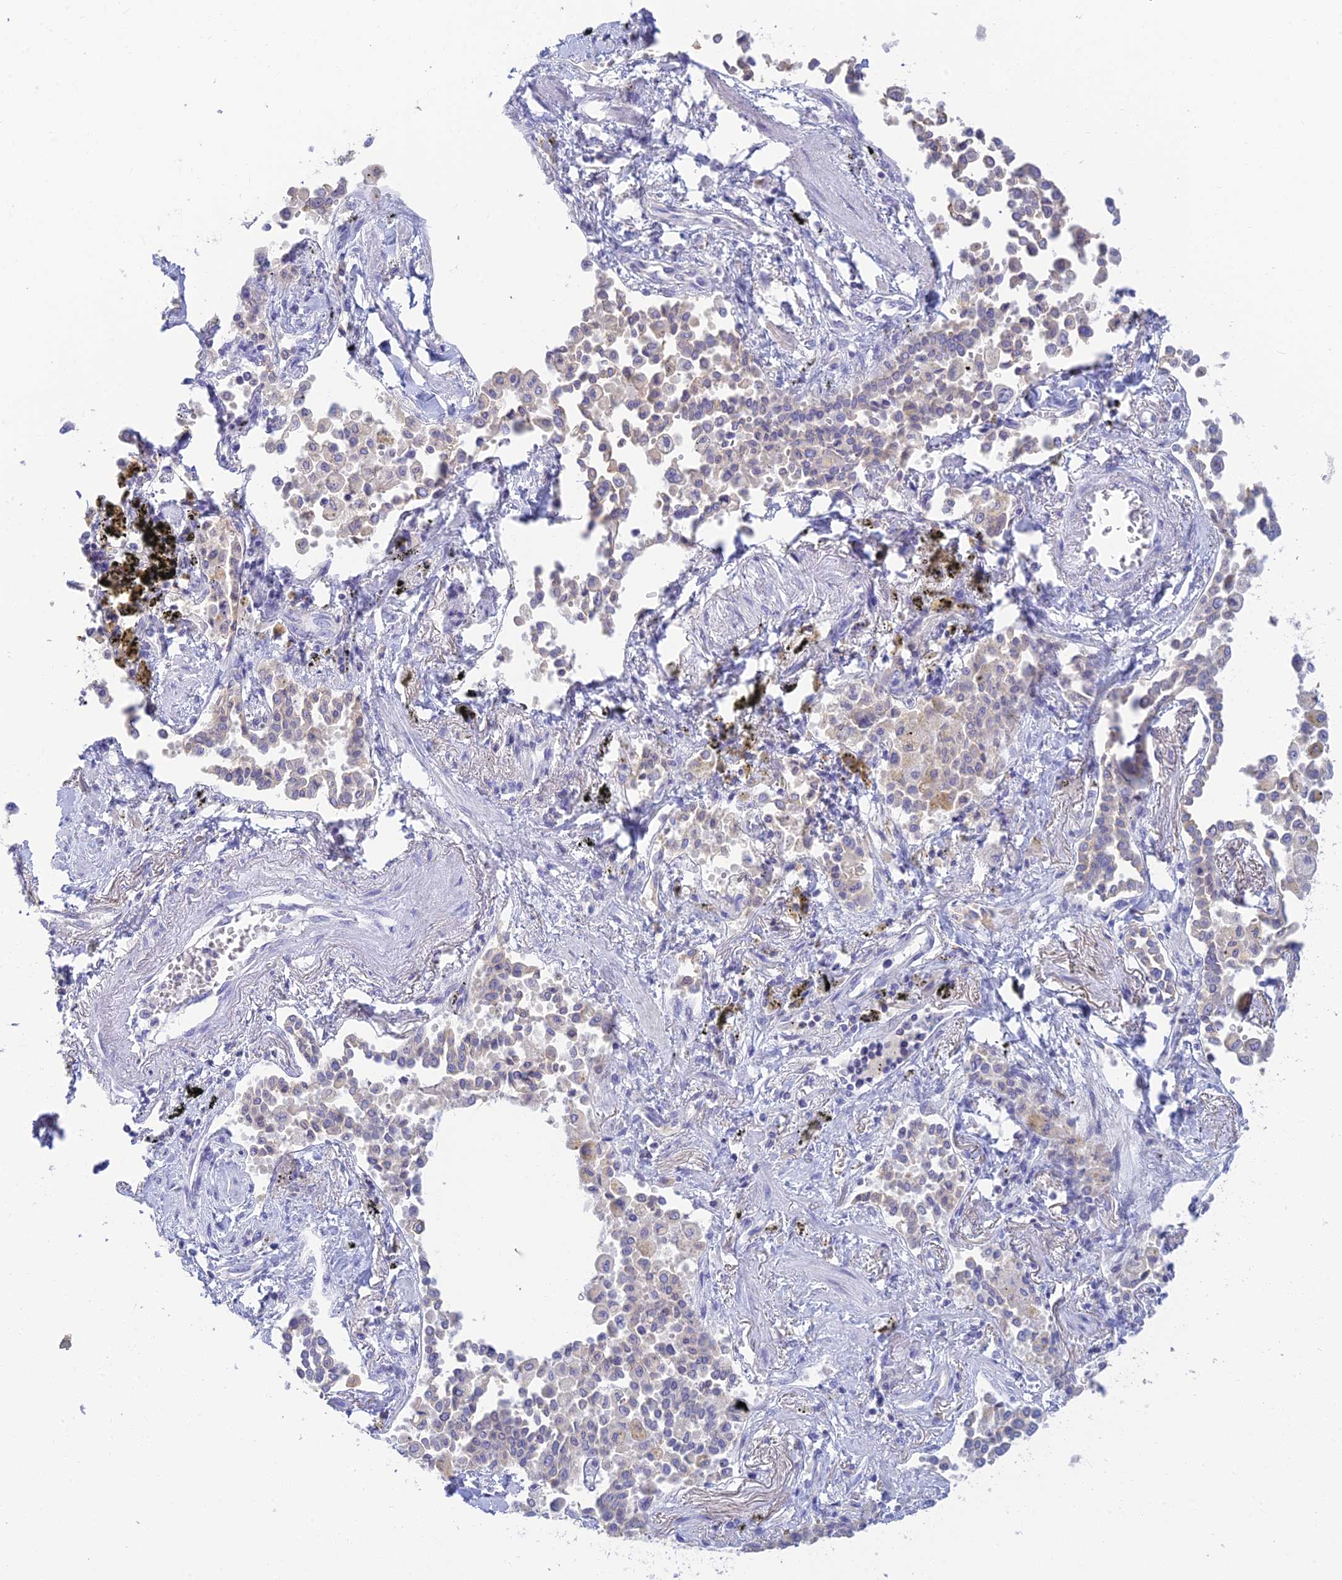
{"staining": {"intensity": "negative", "quantity": "none", "location": "none"}, "tissue": "lung cancer", "cell_type": "Tumor cells", "image_type": "cancer", "snomed": [{"axis": "morphology", "description": "Adenocarcinoma, NOS"}, {"axis": "topography", "description": "Lung"}], "caption": "Tumor cells are negative for protein expression in human adenocarcinoma (lung).", "gene": "INTS13", "patient": {"sex": "male", "age": 67}}